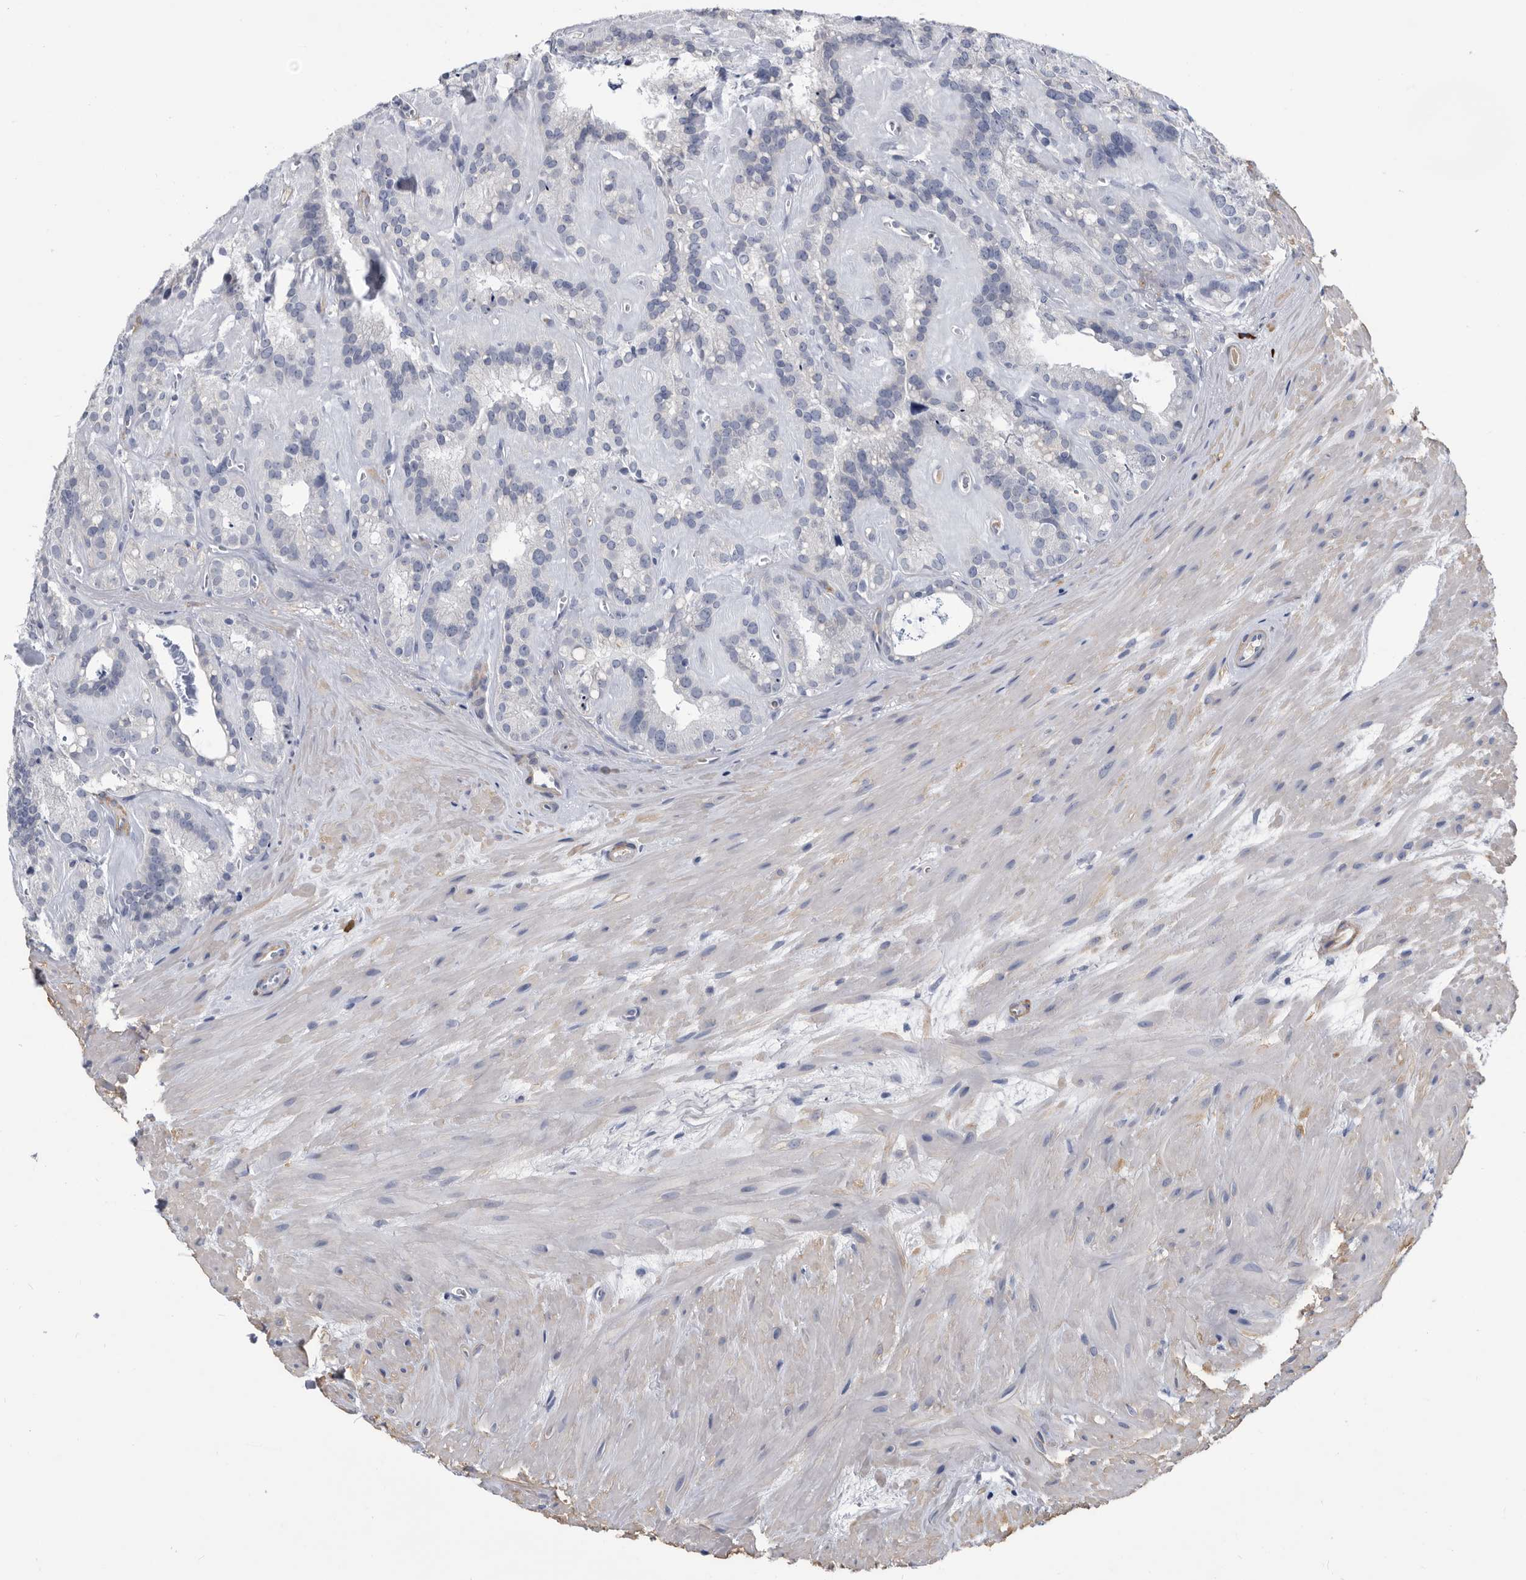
{"staining": {"intensity": "weak", "quantity": "<25%", "location": "cytoplasmic/membranous"}, "tissue": "seminal vesicle", "cell_type": "Glandular cells", "image_type": "normal", "snomed": [{"axis": "morphology", "description": "Normal tissue, NOS"}, {"axis": "topography", "description": "Prostate"}, {"axis": "topography", "description": "Seminal veicle"}], "caption": "The micrograph shows no significant staining in glandular cells of seminal vesicle. (IHC, brightfield microscopy, high magnification).", "gene": "BTBD6", "patient": {"sex": "male", "age": 59}}